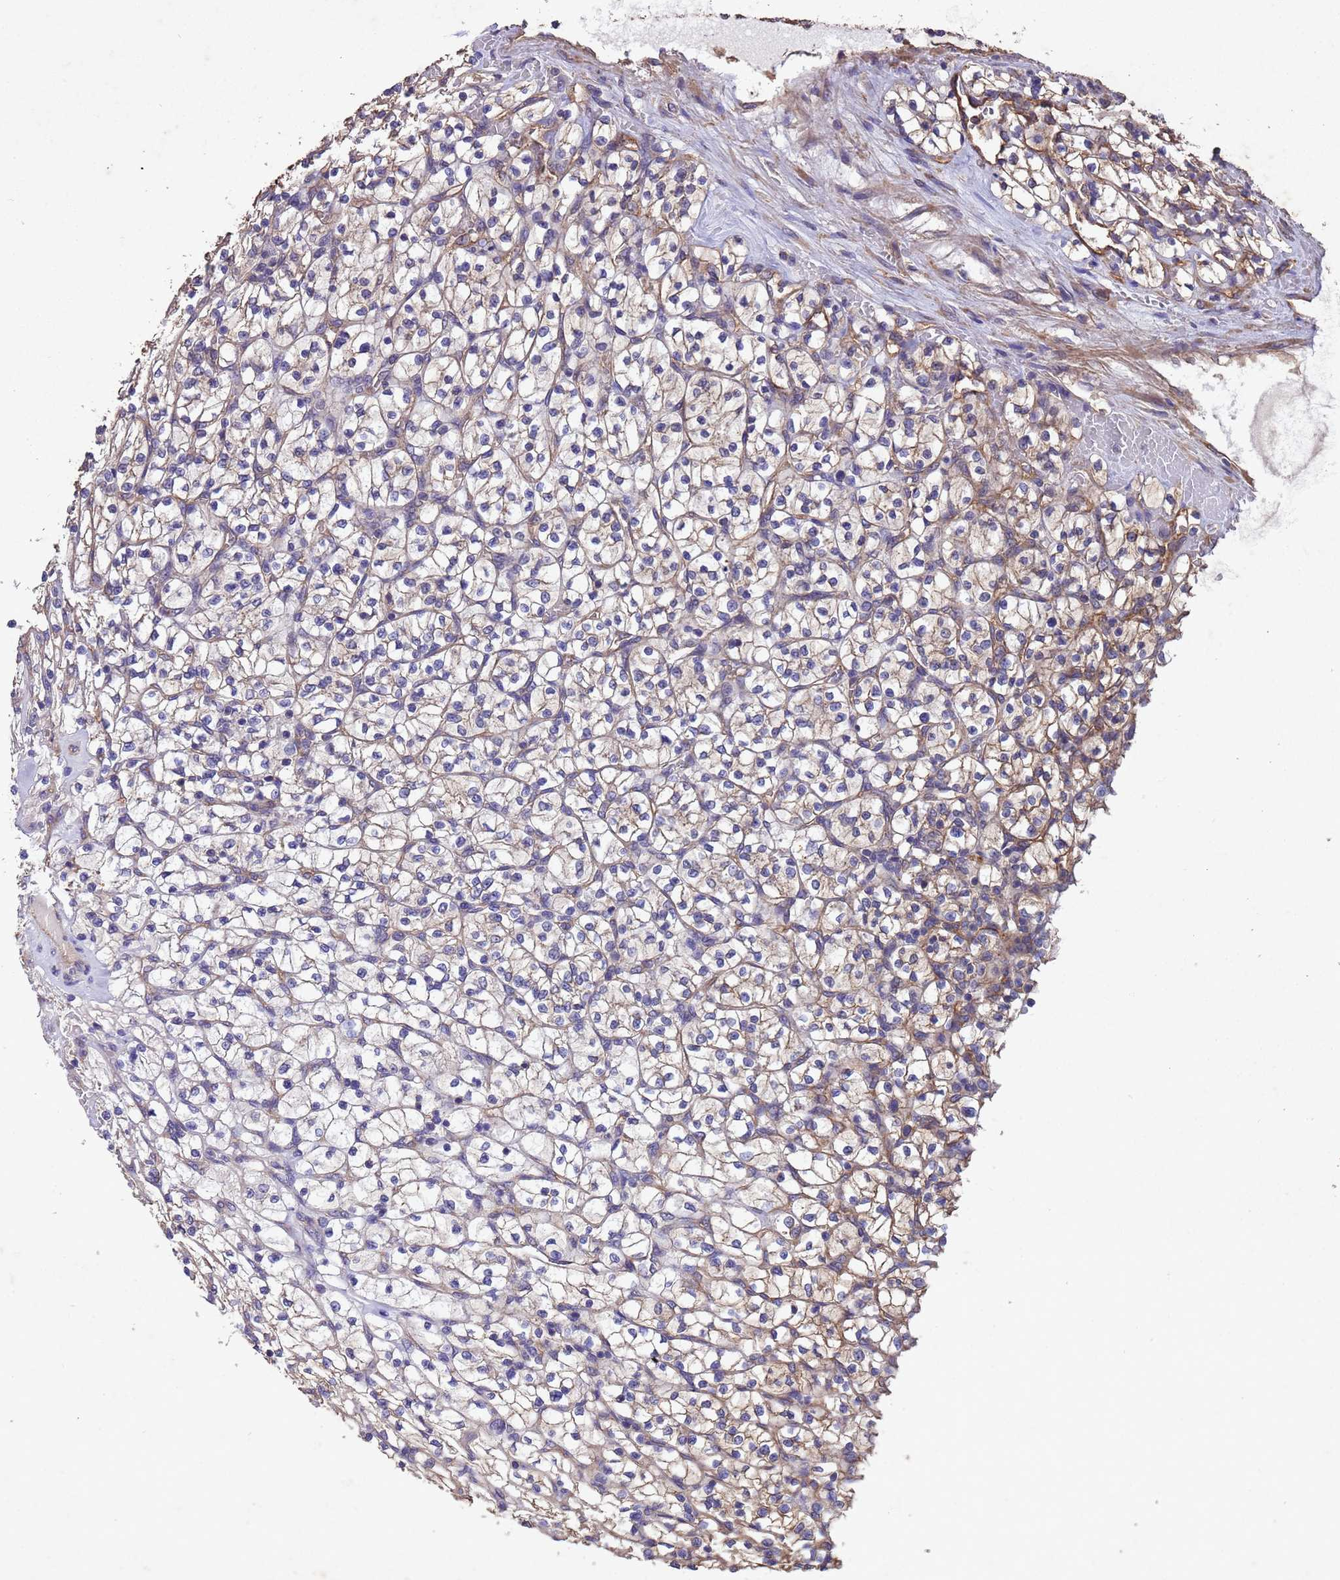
{"staining": {"intensity": "weak", "quantity": "<25%", "location": "cytoplasmic/membranous"}, "tissue": "renal cancer", "cell_type": "Tumor cells", "image_type": "cancer", "snomed": [{"axis": "morphology", "description": "Adenocarcinoma, NOS"}, {"axis": "topography", "description": "Kidney"}], "caption": "A high-resolution micrograph shows immunohistochemistry (IHC) staining of renal cancer, which displays no significant staining in tumor cells.", "gene": "MTX3", "patient": {"sex": "female", "age": 64}}